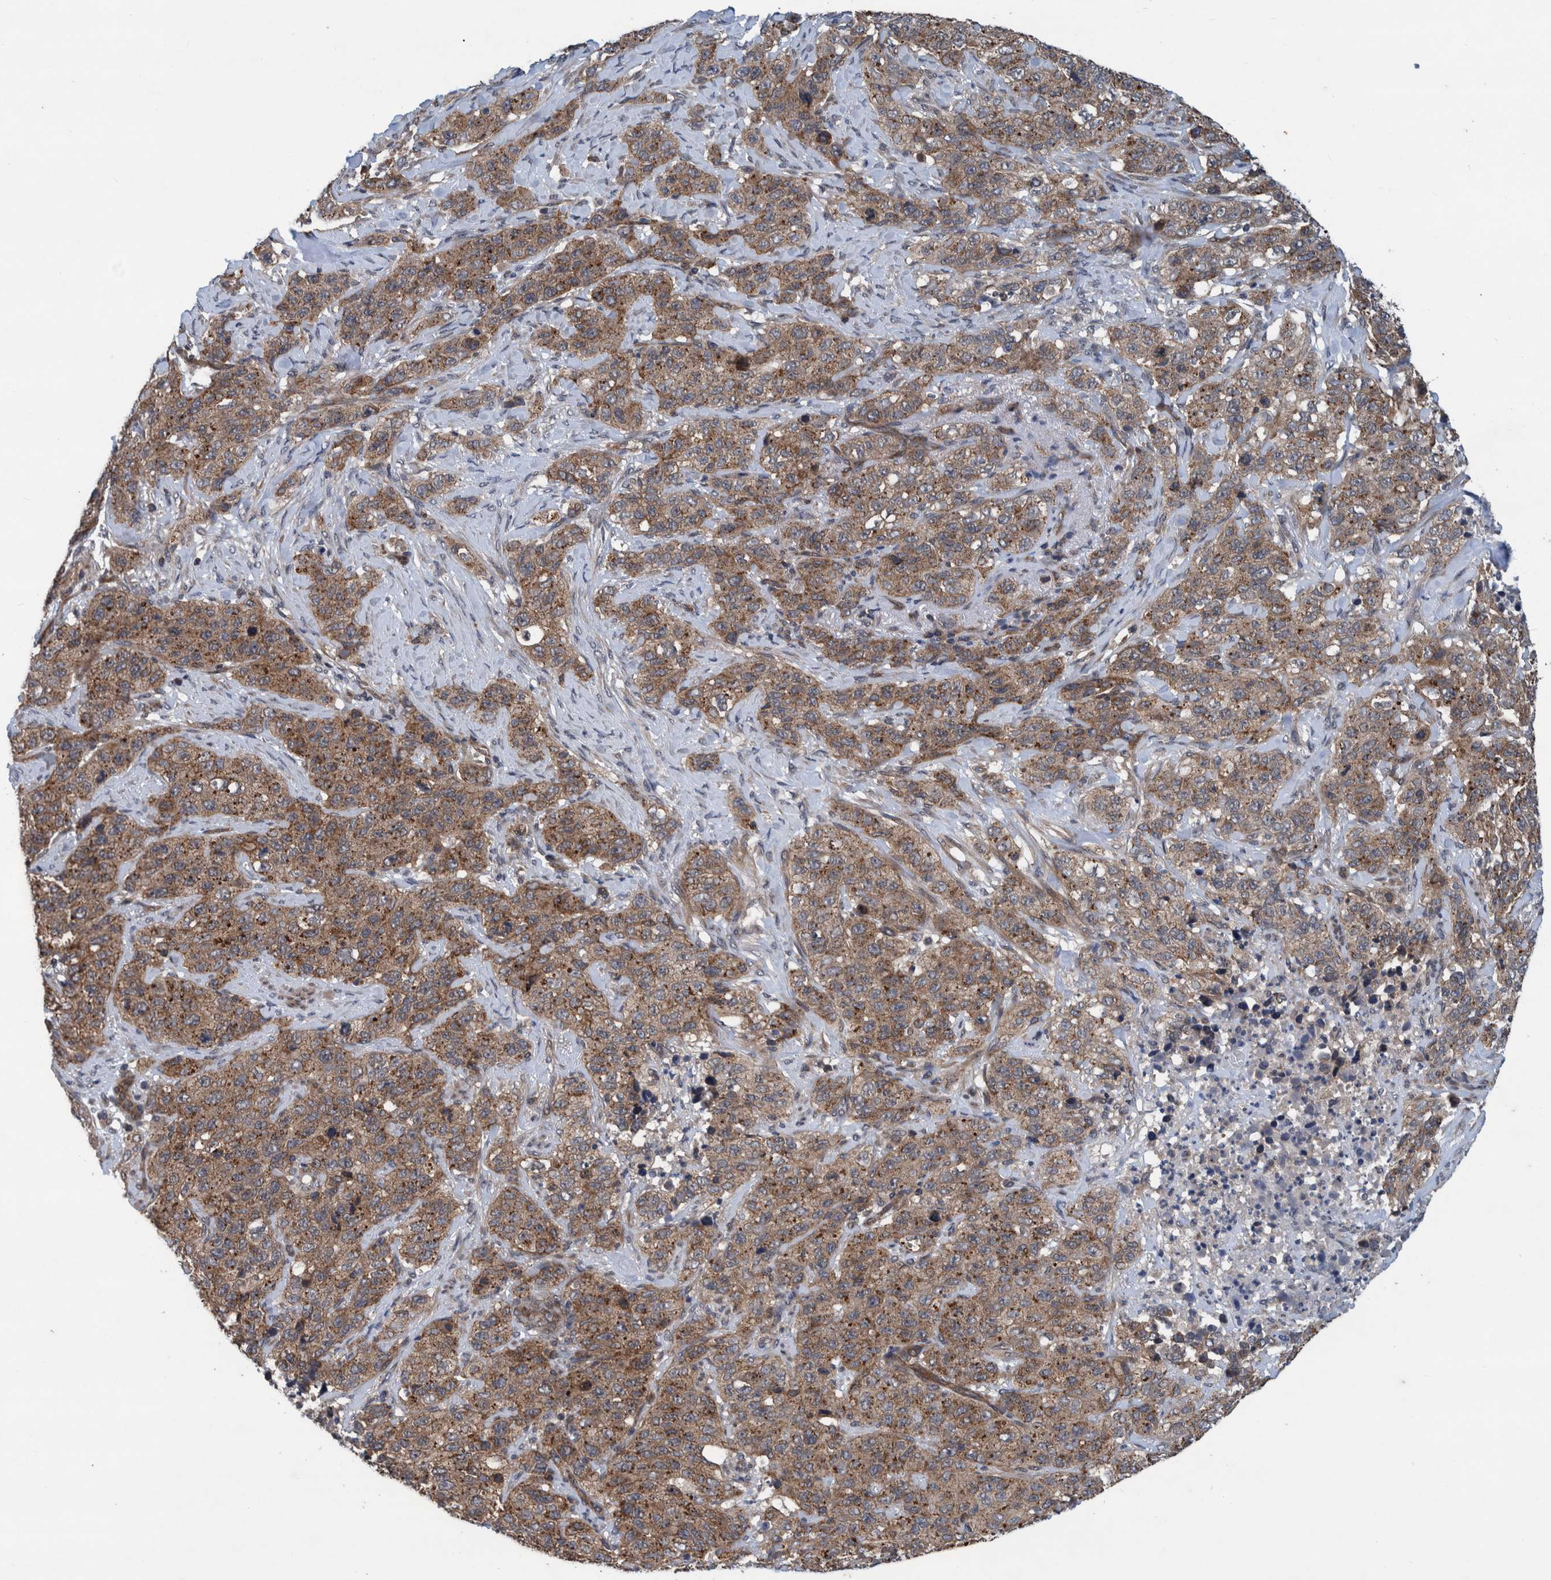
{"staining": {"intensity": "moderate", "quantity": ">75%", "location": "cytoplasmic/membranous"}, "tissue": "stomach cancer", "cell_type": "Tumor cells", "image_type": "cancer", "snomed": [{"axis": "morphology", "description": "Adenocarcinoma, NOS"}, {"axis": "topography", "description": "Stomach"}], "caption": "Stomach adenocarcinoma stained with a brown dye displays moderate cytoplasmic/membranous positive staining in about >75% of tumor cells.", "gene": "MRPS7", "patient": {"sex": "male", "age": 48}}